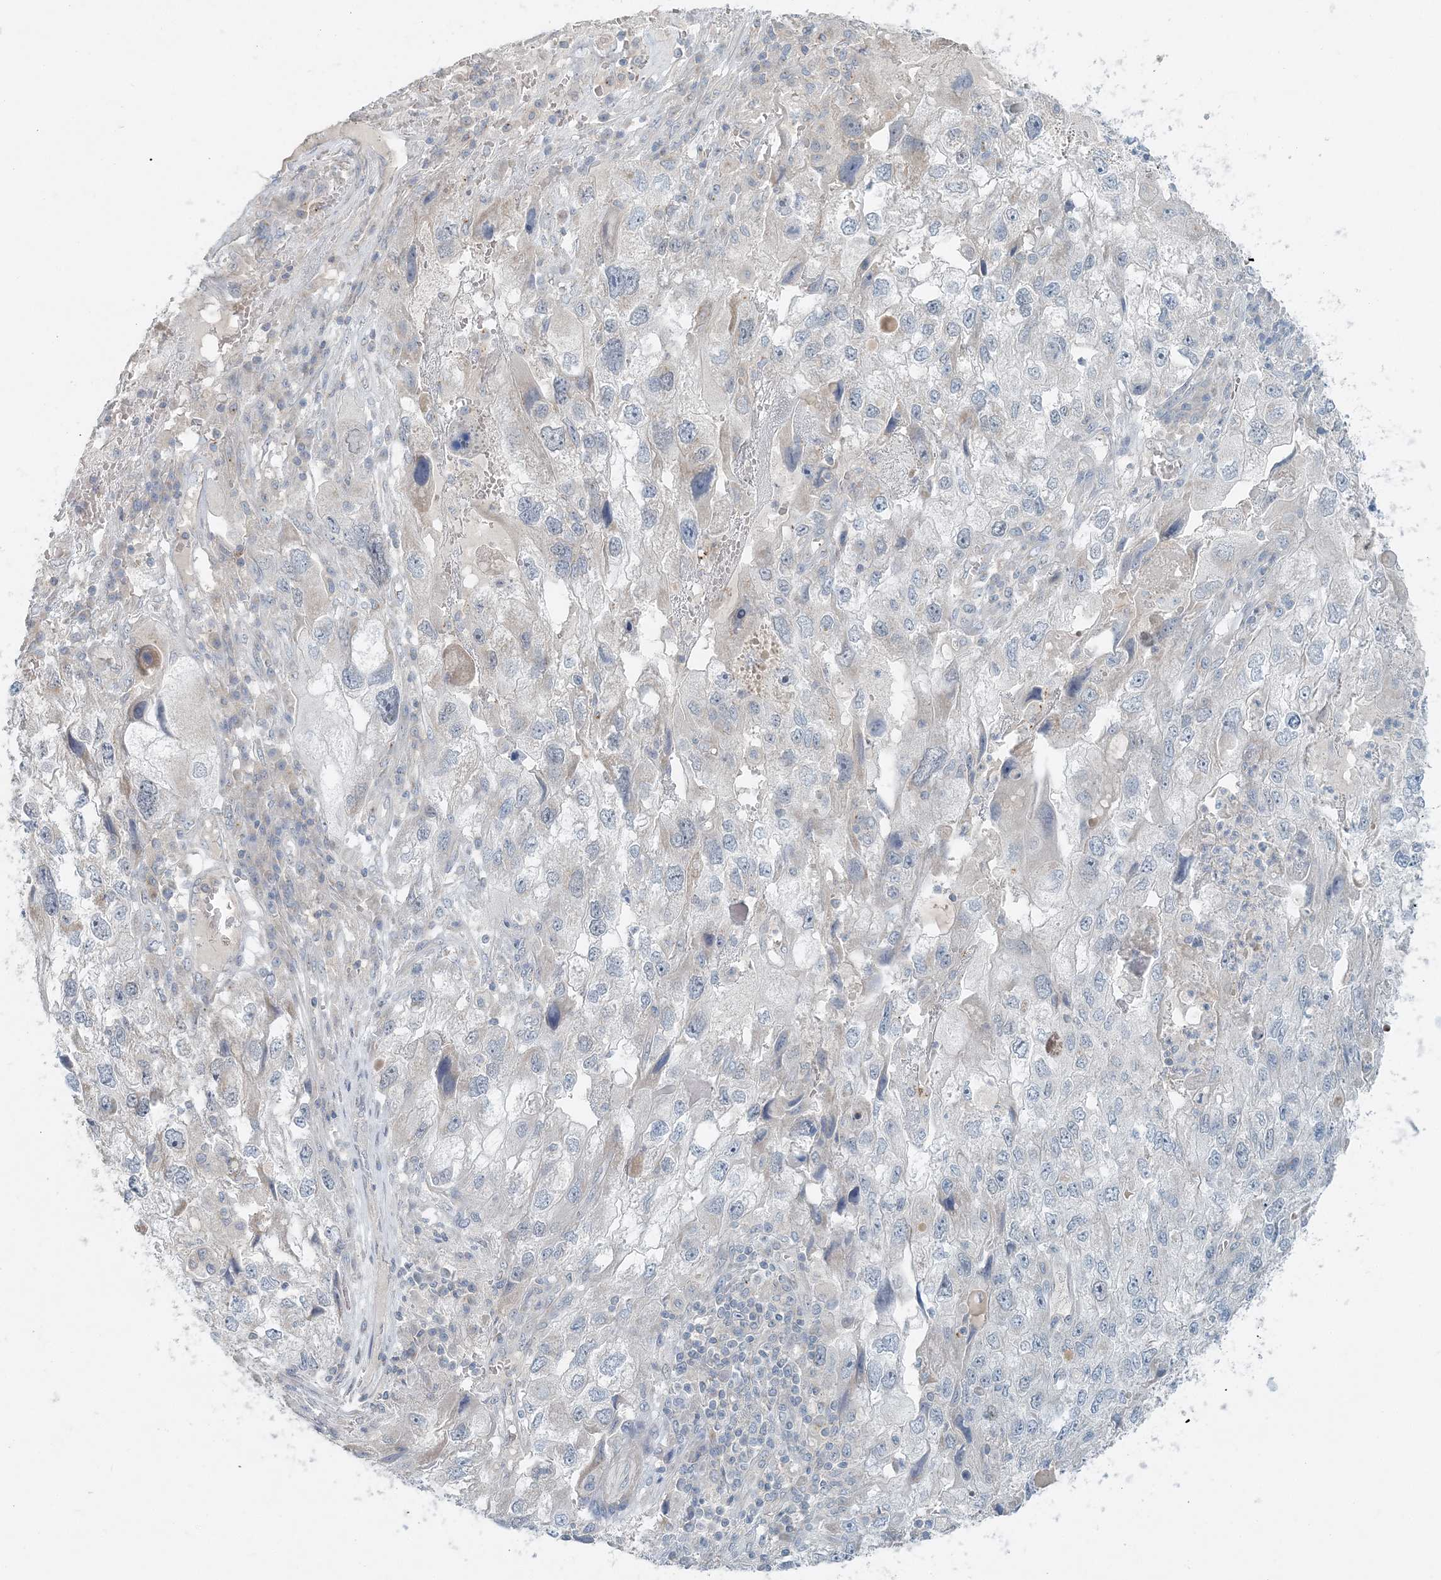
{"staining": {"intensity": "negative", "quantity": "none", "location": "none"}, "tissue": "endometrial cancer", "cell_type": "Tumor cells", "image_type": "cancer", "snomed": [{"axis": "morphology", "description": "Adenocarcinoma, NOS"}, {"axis": "topography", "description": "Endometrium"}], "caption": "This image is of endometrial cancer stained with IHC to label a protein in brown with the nuclei are counter-stained blue. There is no positivity in tumor cells.", "gene": "NAA11", "patient": {"sex": "female", "age": 49}}